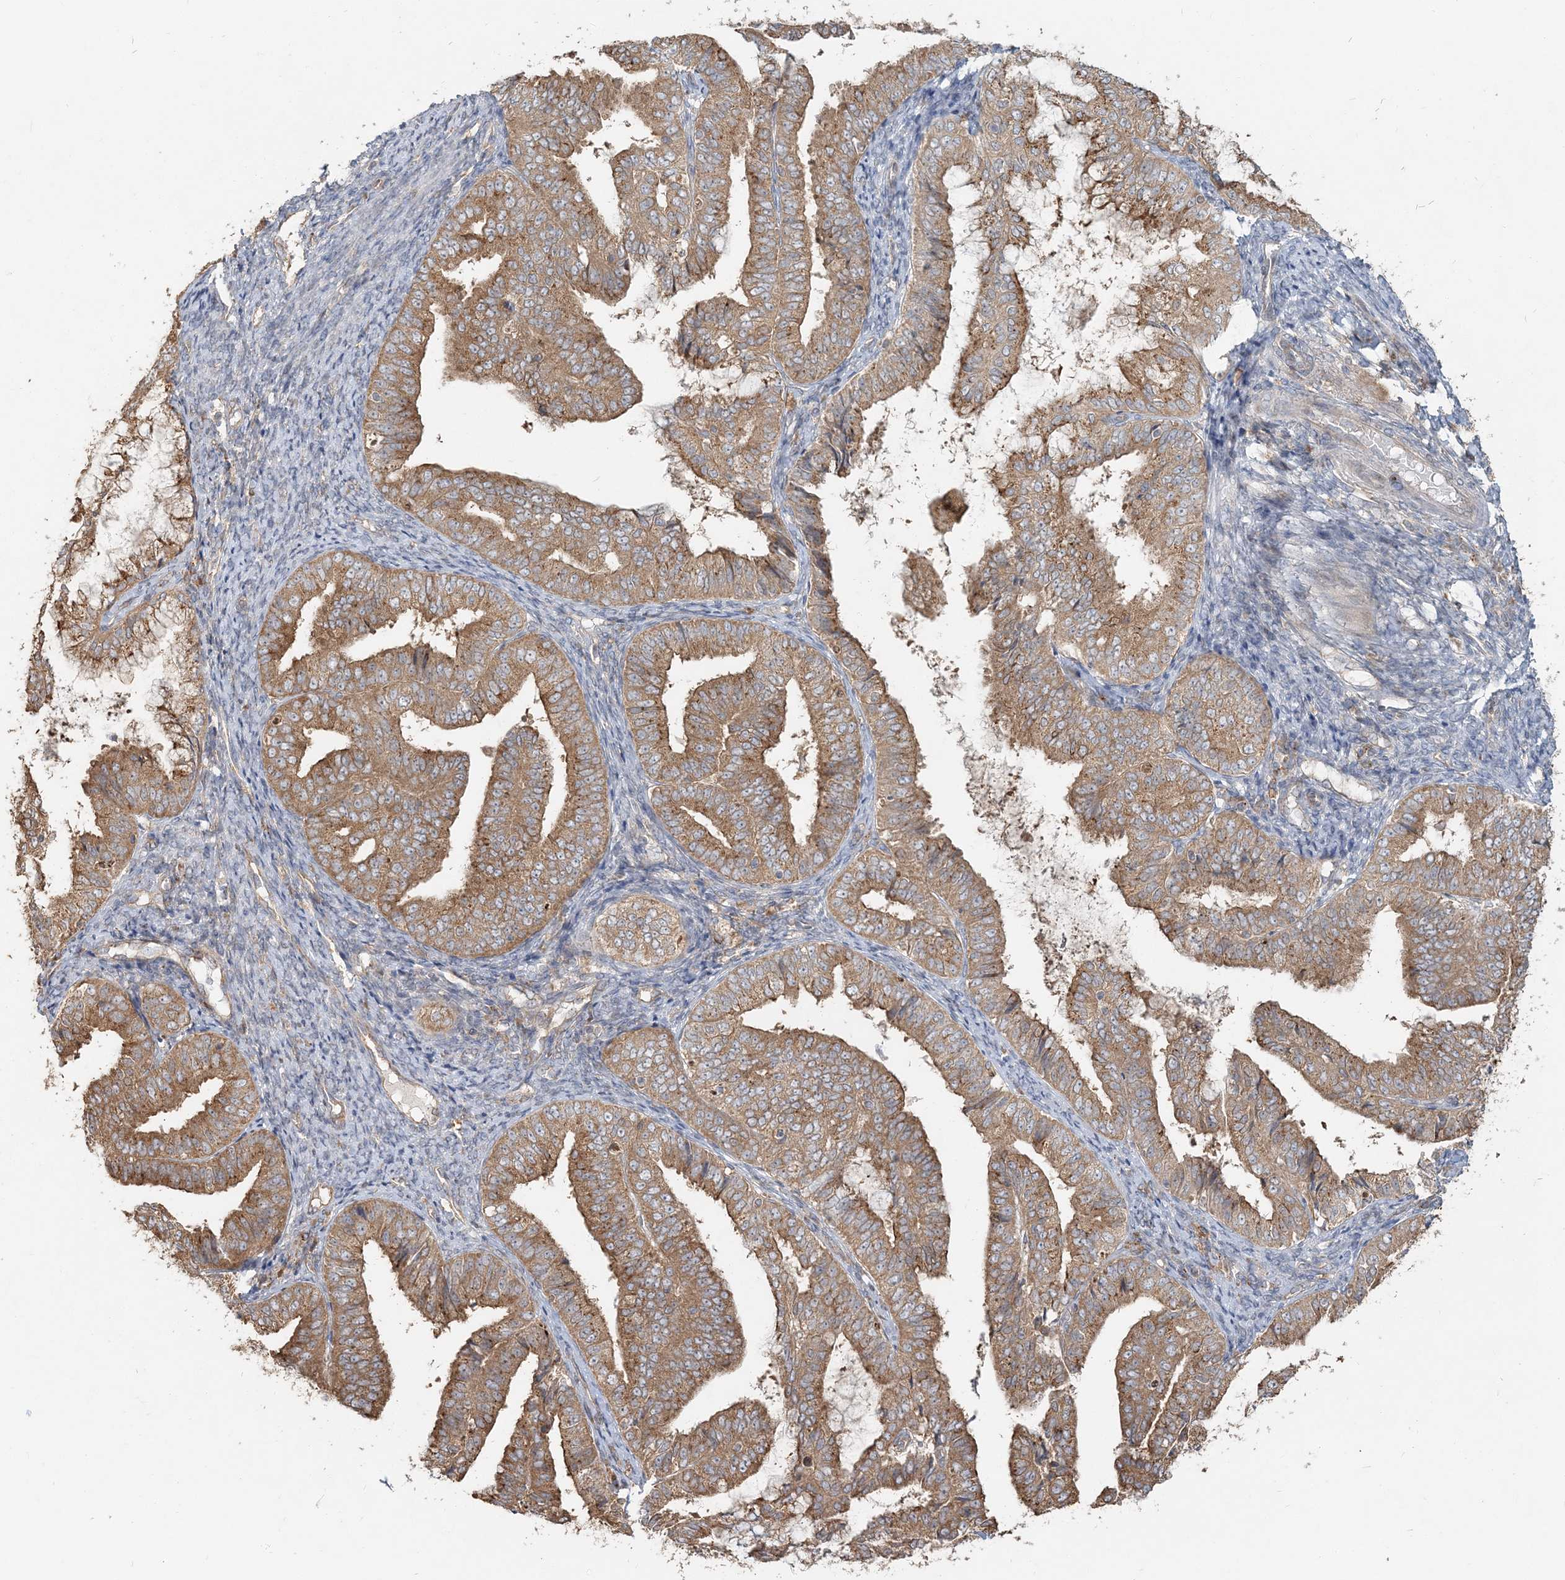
{"staining": {"intensity": "moderate", "quantity": ">75%", "location": "cytoplasmic/membranous"}, "tissue": "endometrial cancer", "cell_type": "Tumor cells", "image_type": "cancer", "snomed": [{"axis": "morphology", "description": "Adenocarcinoma, NOS"}, {"axis": "topography", "description": "Endometrium"}], "caption": "A high-resolution photomicrograph shows IHC staining of endometrial cancer, which shows moderate cytoplasmic/membranous positivity in approximately >75% of tumor cells. Immunohistochemistry (ihc) stains the protein of interest in brown and the nuclei are stained blue.", "gene": "RAB14", "patient": {"sex": "female", "age": 63}}